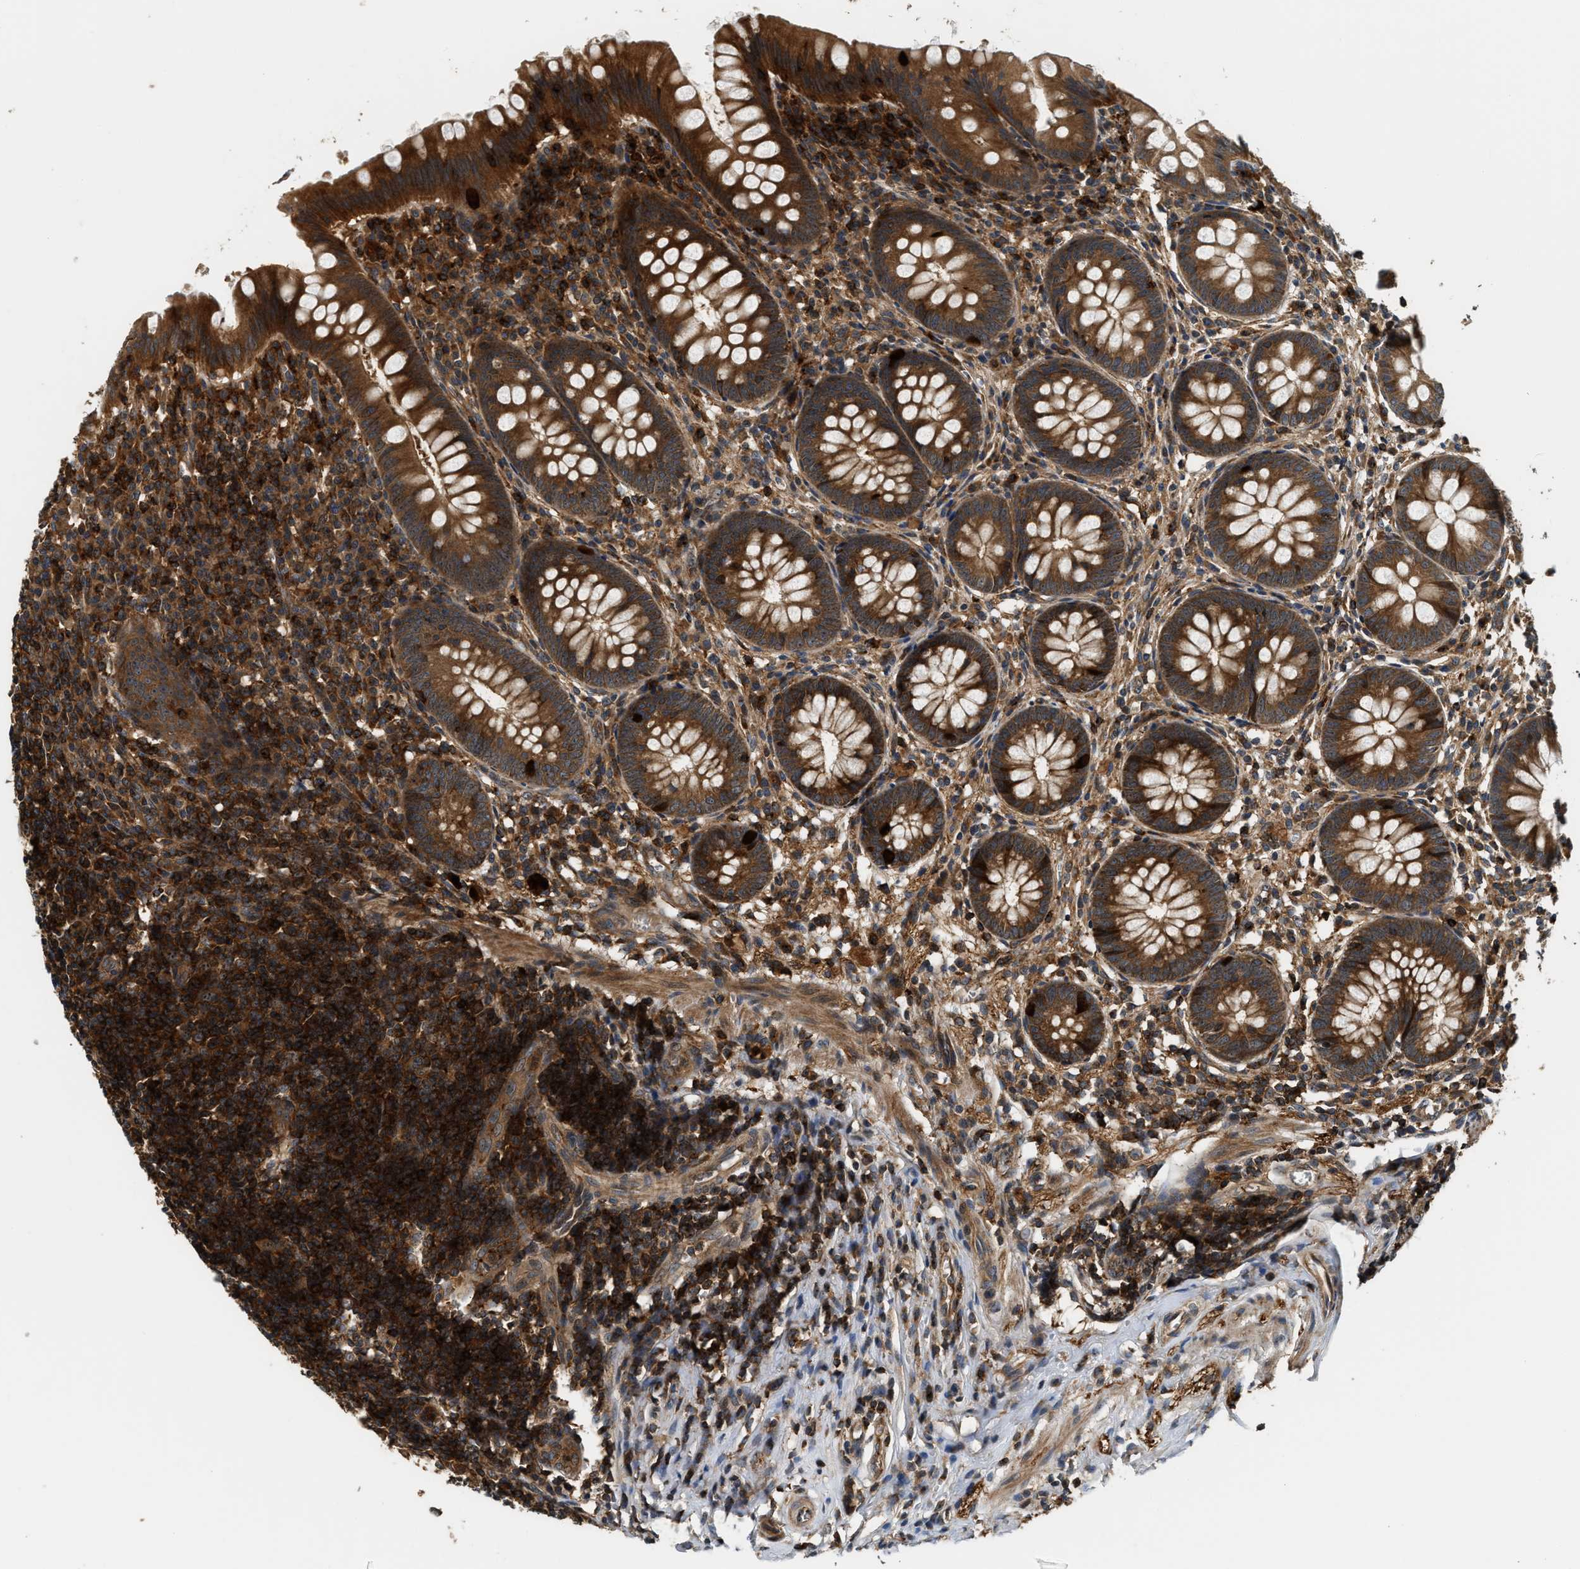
{"staining": {"intensity": "strong", "quantity": ">75%", "location": "cytoplasmic/membranous"}, "tissue": "appendix", "cell_type": "Glandular cells", "image_type": "normal", "snomed": [{"axis": "morphology", "description": "Normal tissue, NOS"}, {"axis": "topography", "description": "Appendix"}], "caption": "IHC micrograph of unremarkable appendix: appendix stained using IHC reveals high levels of strong protein expression localized specifically in the cytoplasmic/membranous of glandular cells, appearing as a cytoplasmic/membranous brown color.", "gene": "SNX5", "patient": {"sex": "male", "age": 56}}